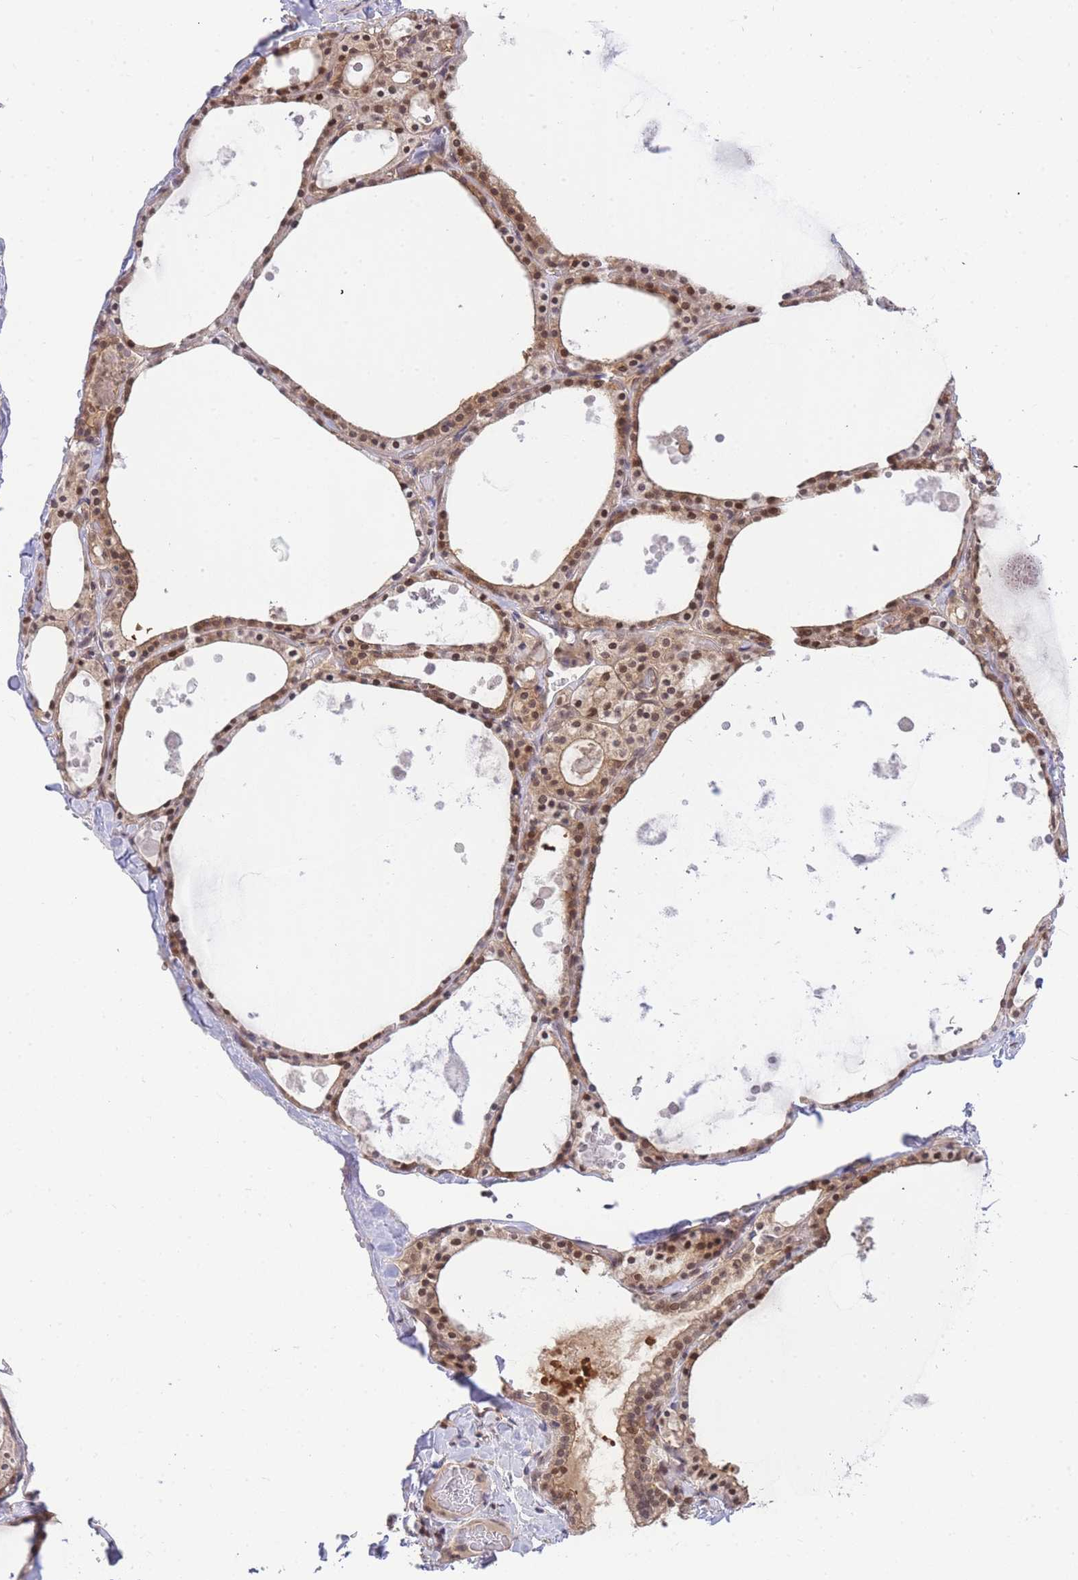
{"staining": {"intensity": "strong", "quantity": ">75%", "location": "cytoplasmic/membranous,nuclear"}, "tissue": "thyroid gland", "cell_type": "Glandular cells", "image_type": "normal", "snomed": [{"axis": "morphology", "description": "Normal tissue, NOS"}, {"axis": "topography", "description": "Thyroid gland"}], "caption": "DAB immunohistochemical staining of benign human thyroid gland demonstrates strong cytoplasmic/membranous,nuclear protein expression in approximately >75% of glandular cells. Ihc stains the protein in brown and the nuclei are stained blue.", "gene": "KIAA1191", "patient": {"sex": "male", "age": 56}}